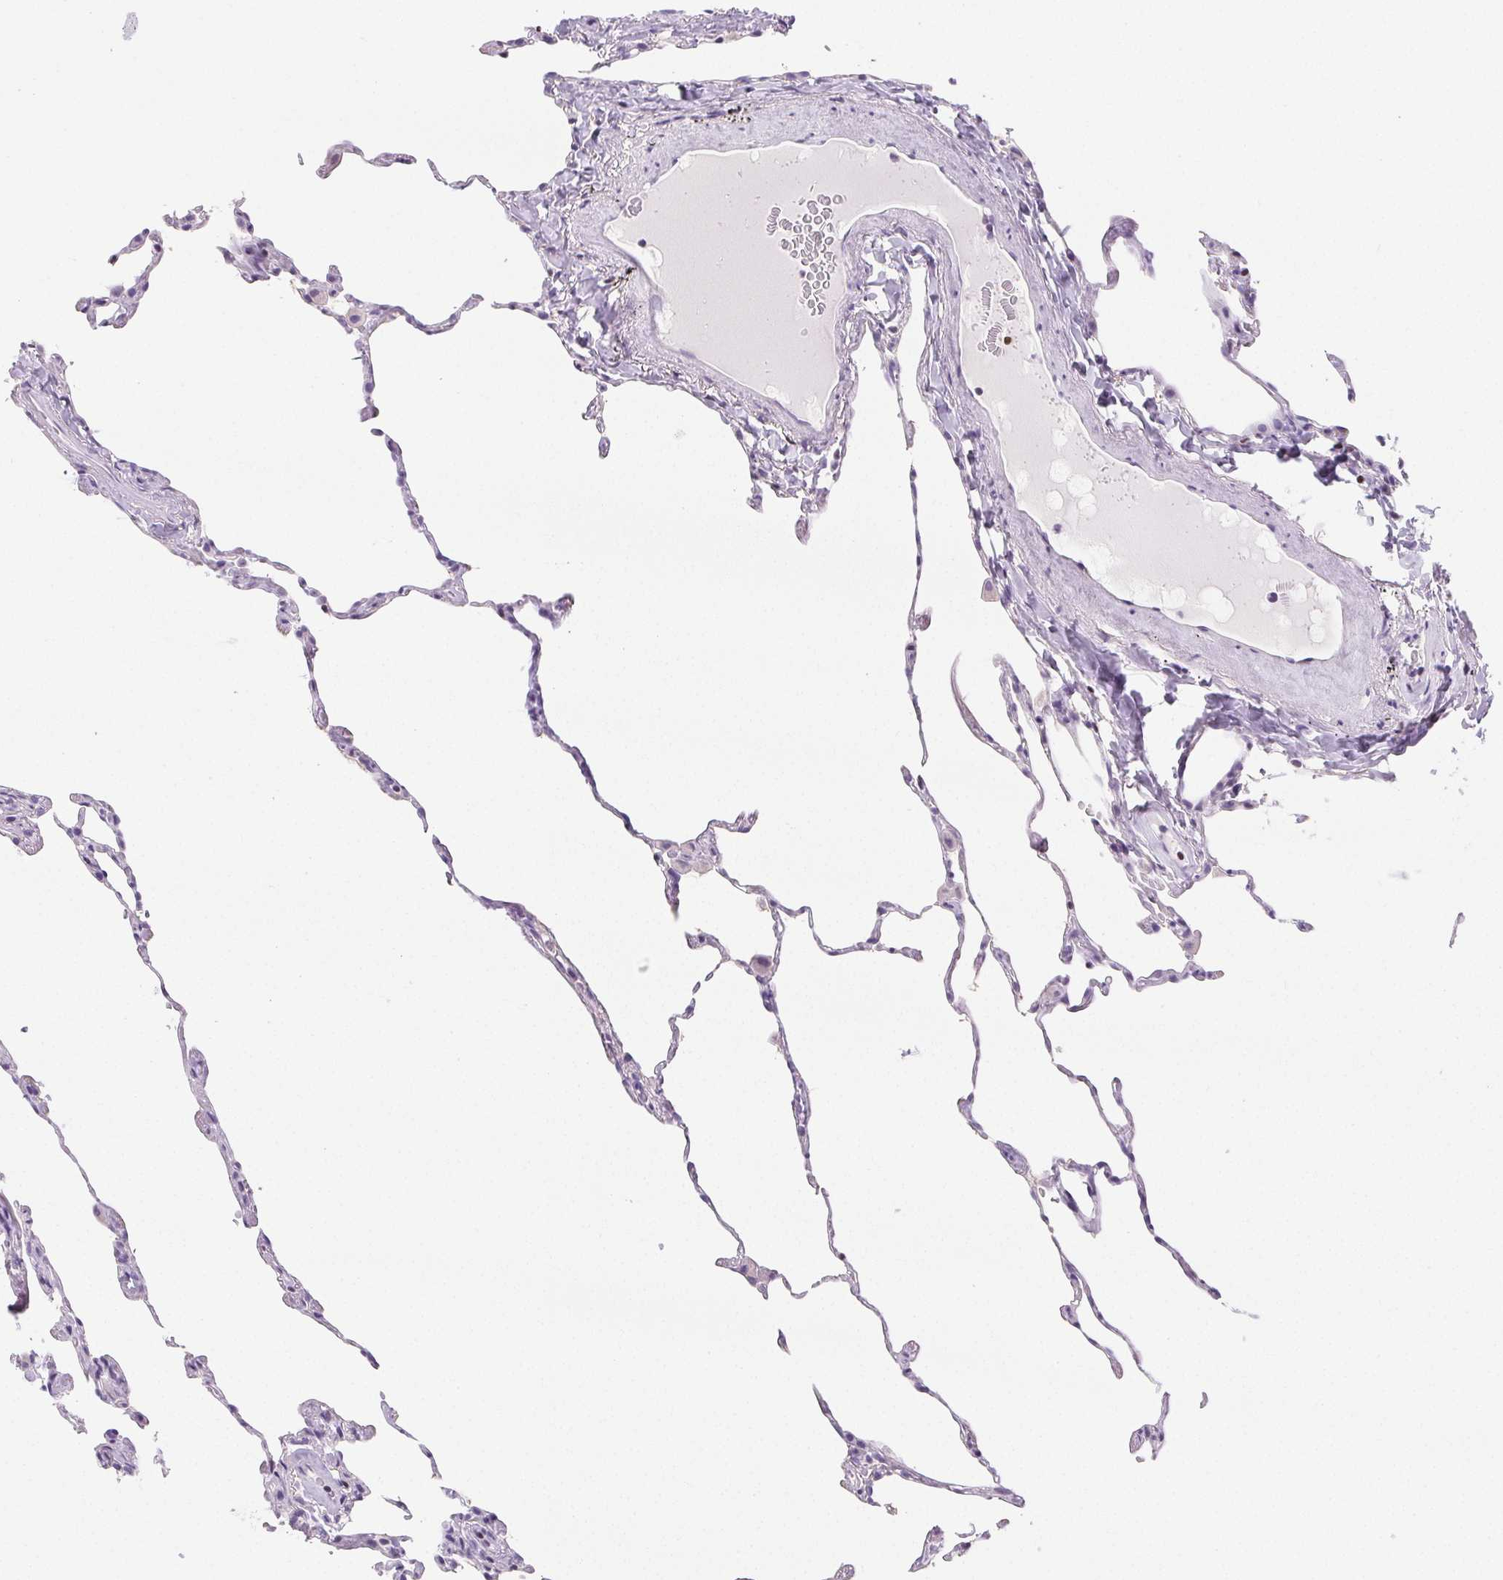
{"staining": {"intensity": "negative", "quantity": "none", "location": "none"}, "tissue": "lung", "cell_type": "Alveolar cells", "image_type": "normal", "snomed": [{"axis": "morphology", "description": "Normal tissue, NOS"}, {"axis": "topography", "description": "Lung"}], "caption": "Immunohistochemistry (IHC) histopathology image of normal lung stained for a protein (brown), which demonstrates no positivity in alveolar cells.", "gene": "BEND2", "patient": {"sex": "female", "age": 57}}